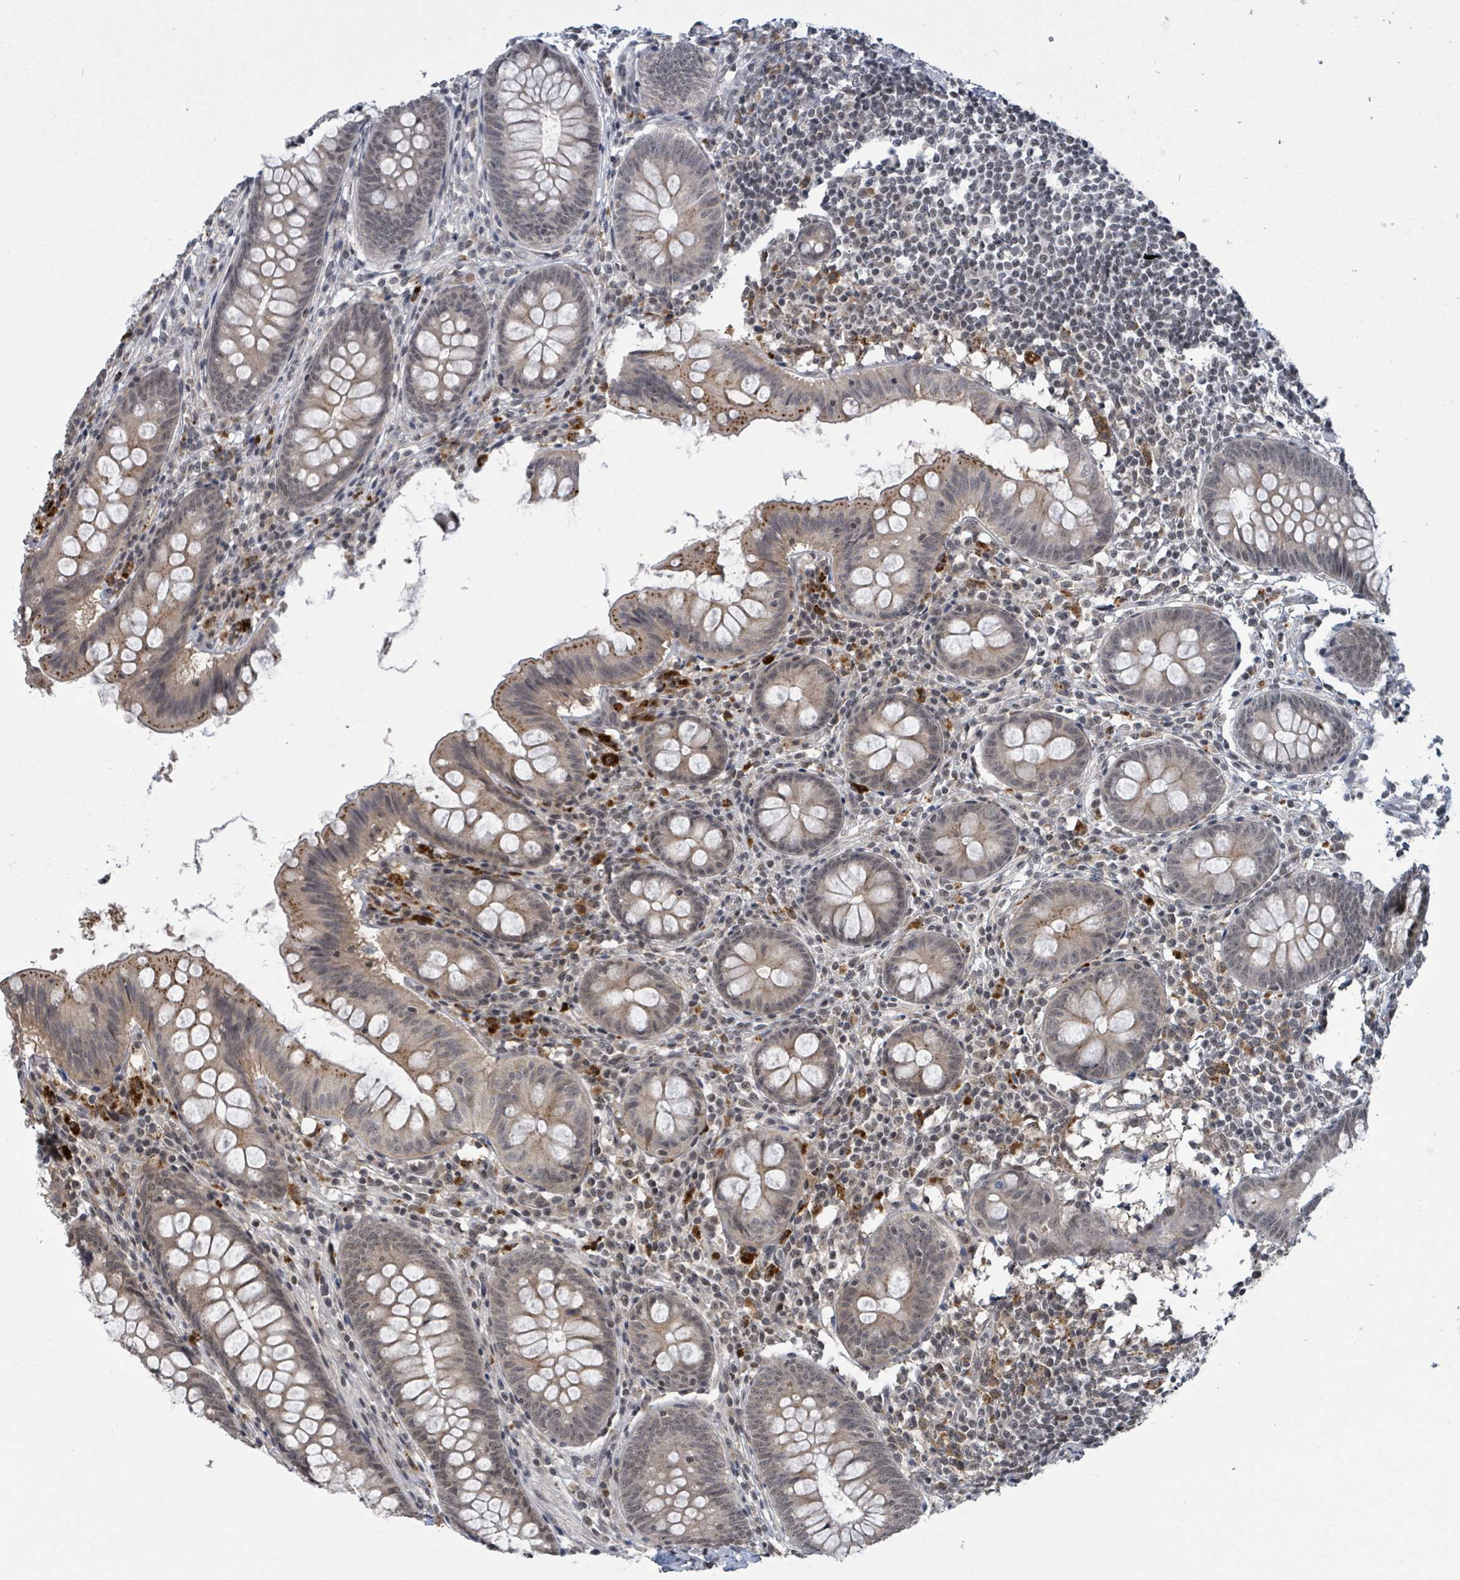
{"staining": {"intensity": "moderate", "quantity": "25%-75%", "location": "cytoplasmic/membranous,nuclear"}, "tissue": "appendix", "cell_type": "Glandular cells", "image_type": "normal", "snomed": [{"axis": "morphology", "description": "Normal tissue, NOS"}, {"axis": "topography", "description": "Appendix"}], "caption": "Immunohistochemical staining of normal appendix reveals medium levels of moderate cytoplasmic/membranous,nuclear expression in about 25%-75% of glandular cells.", "gene": "ZBTB14", "patient": {"sex": "female", "age": 51}}